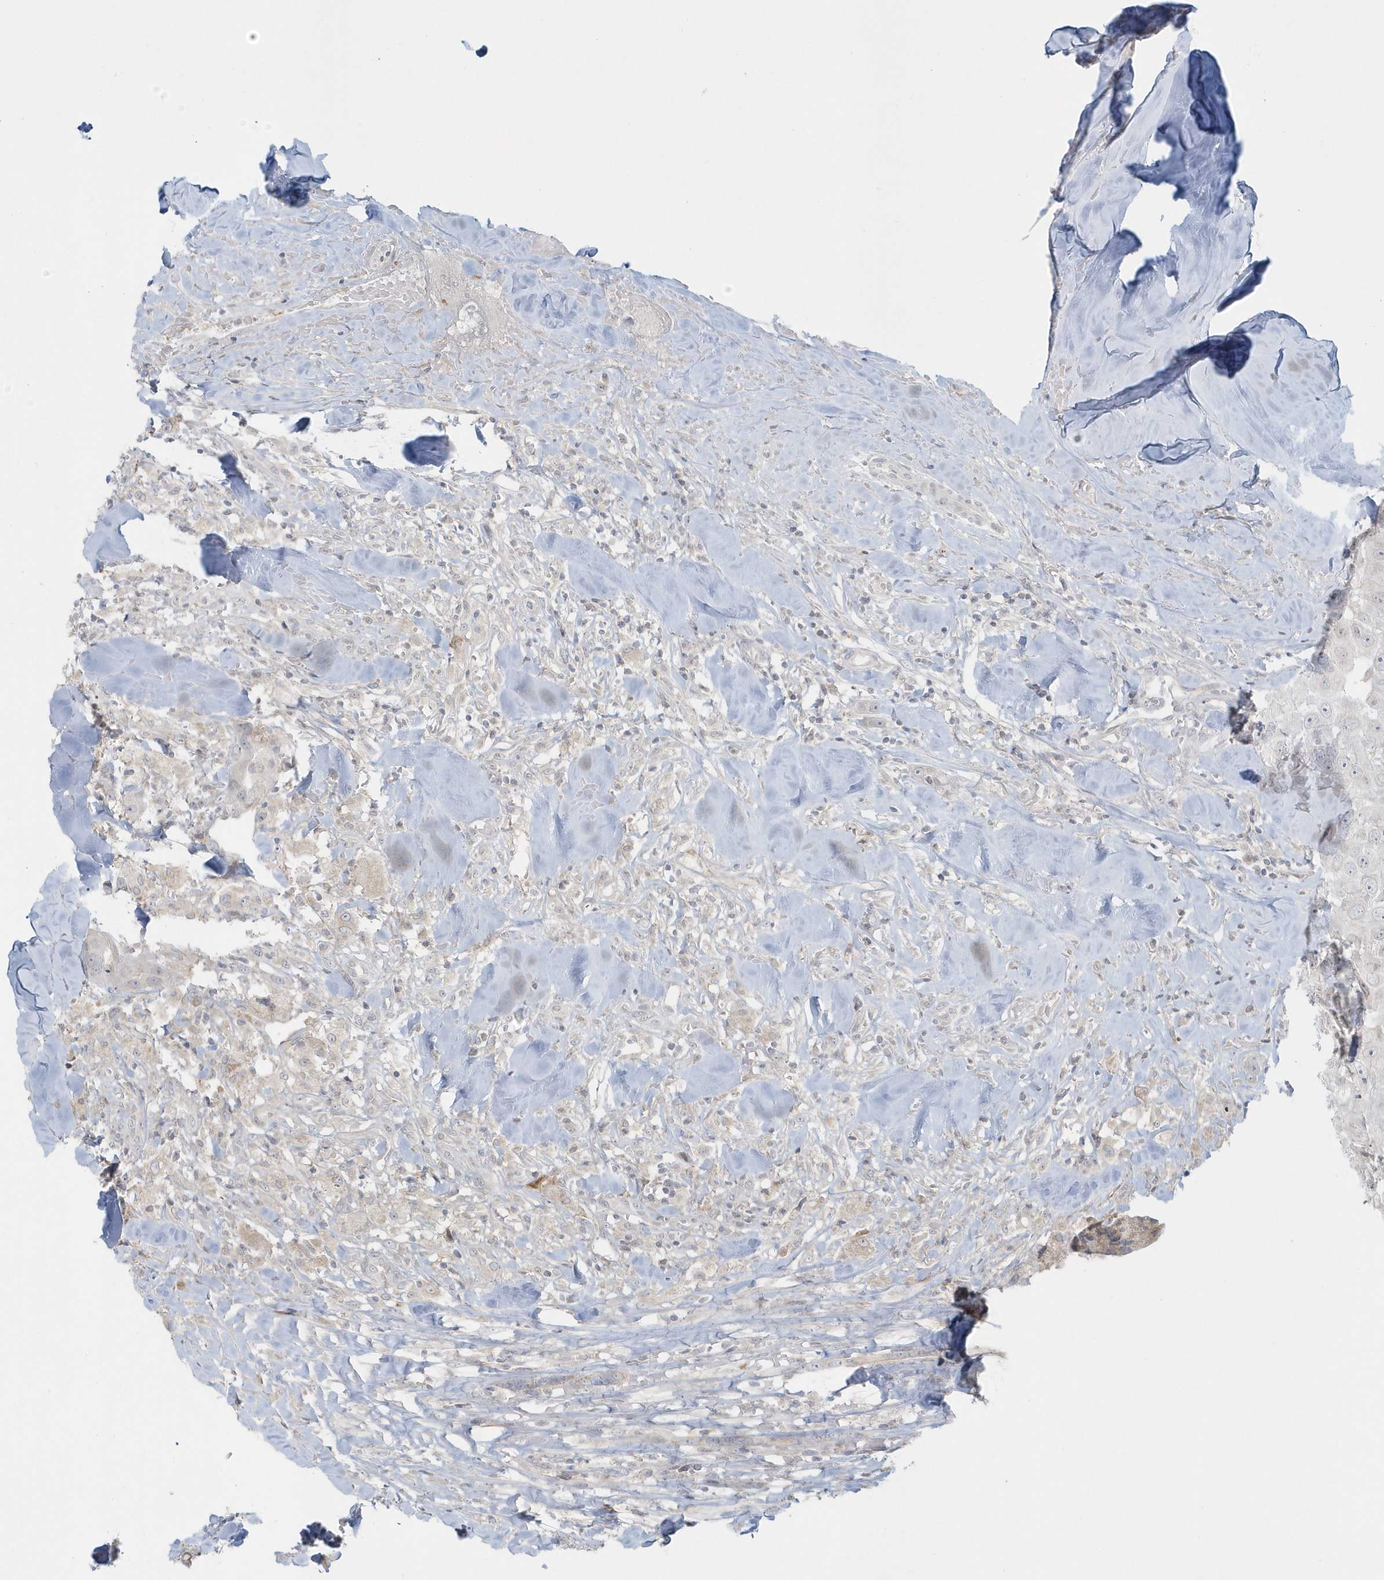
{"staining": {"intensity": "negative", "quantity": "none", "location": "none"}, "tissue": "head and neck cancer", "cell_type": "Tumor cells", "image_type": "cancer", "snomed": [{"axis": "morphology", "description": "Normal tissue, NOS"}, {"axis": "morphology", "description": "Squamous cell carcinoma, NOS"}, {"axis": "topography", "description": "Skeletal muscle"}, {"axis": "topography", "description": "Head-Neck"}], "caption": "IHC of human head and neck cancer displays no positivity in tumor cells.", "gene": "BLTP3A", "patient": {"sex": "male", "age": 51}}